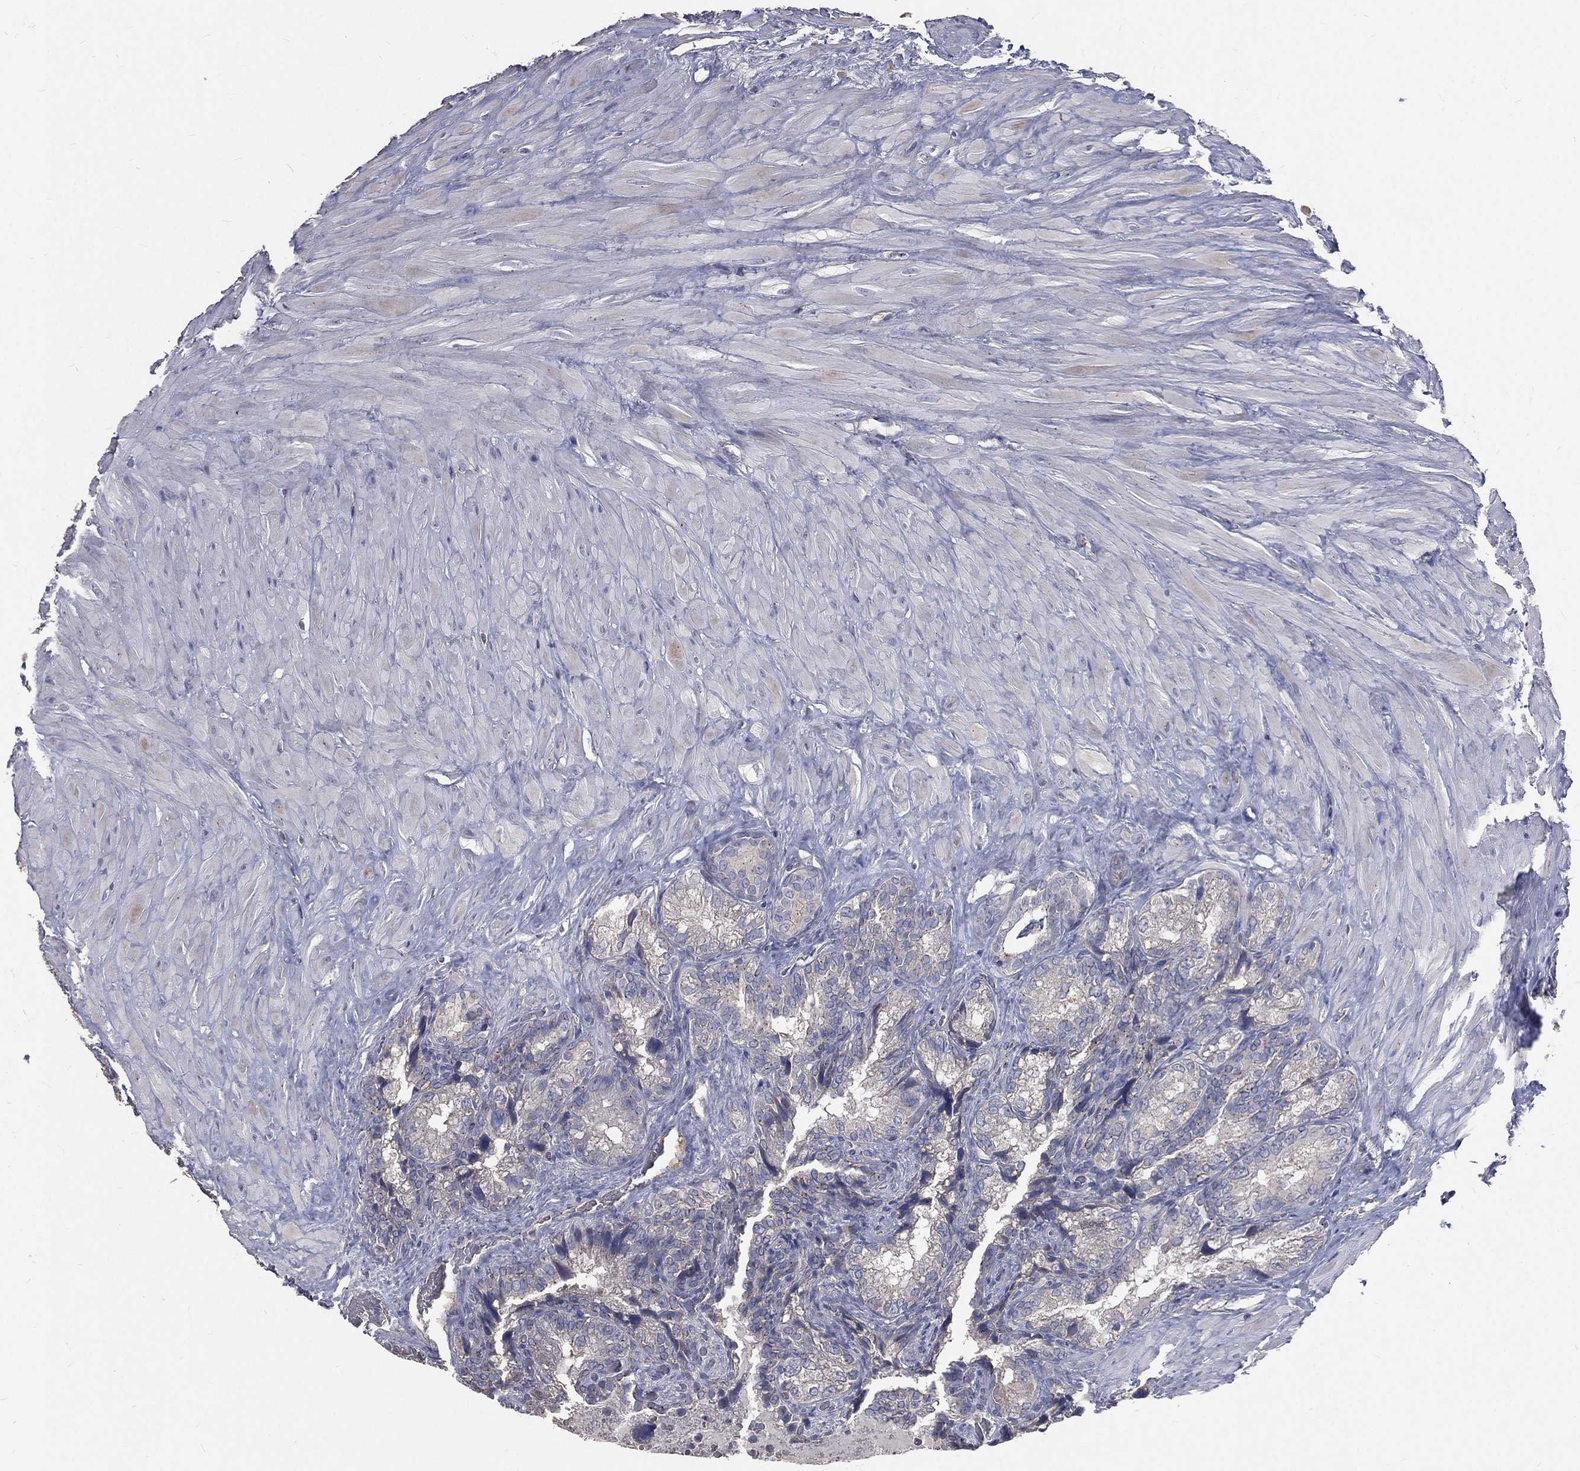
{"staining": {"intensity": "negative", "quantity": "none", "location": "none"}, "tissue": "prostate cancer", "cell_type": "Tumor cells", "image_type": "cancer", "snomed": [{"axis": "morphology", "description": "Adenocarcinoma, NOS"}, {"axis": "topography", "description": "Prostate and seminal vesicle, NOS"}], "caption": "DAB (3,3'-diaminobenzidine) immunohistochemical staining of human prostate cancer (adenocarcinoma) shows no significant staining in tumor cells. (Stains: DAB immunohistochemistry with hematoxylin counter stain, Microscopy: brightfield microscopy at high magnification).", "gene": "CROCC", "patient": {"sex": "male", "age": 62}}